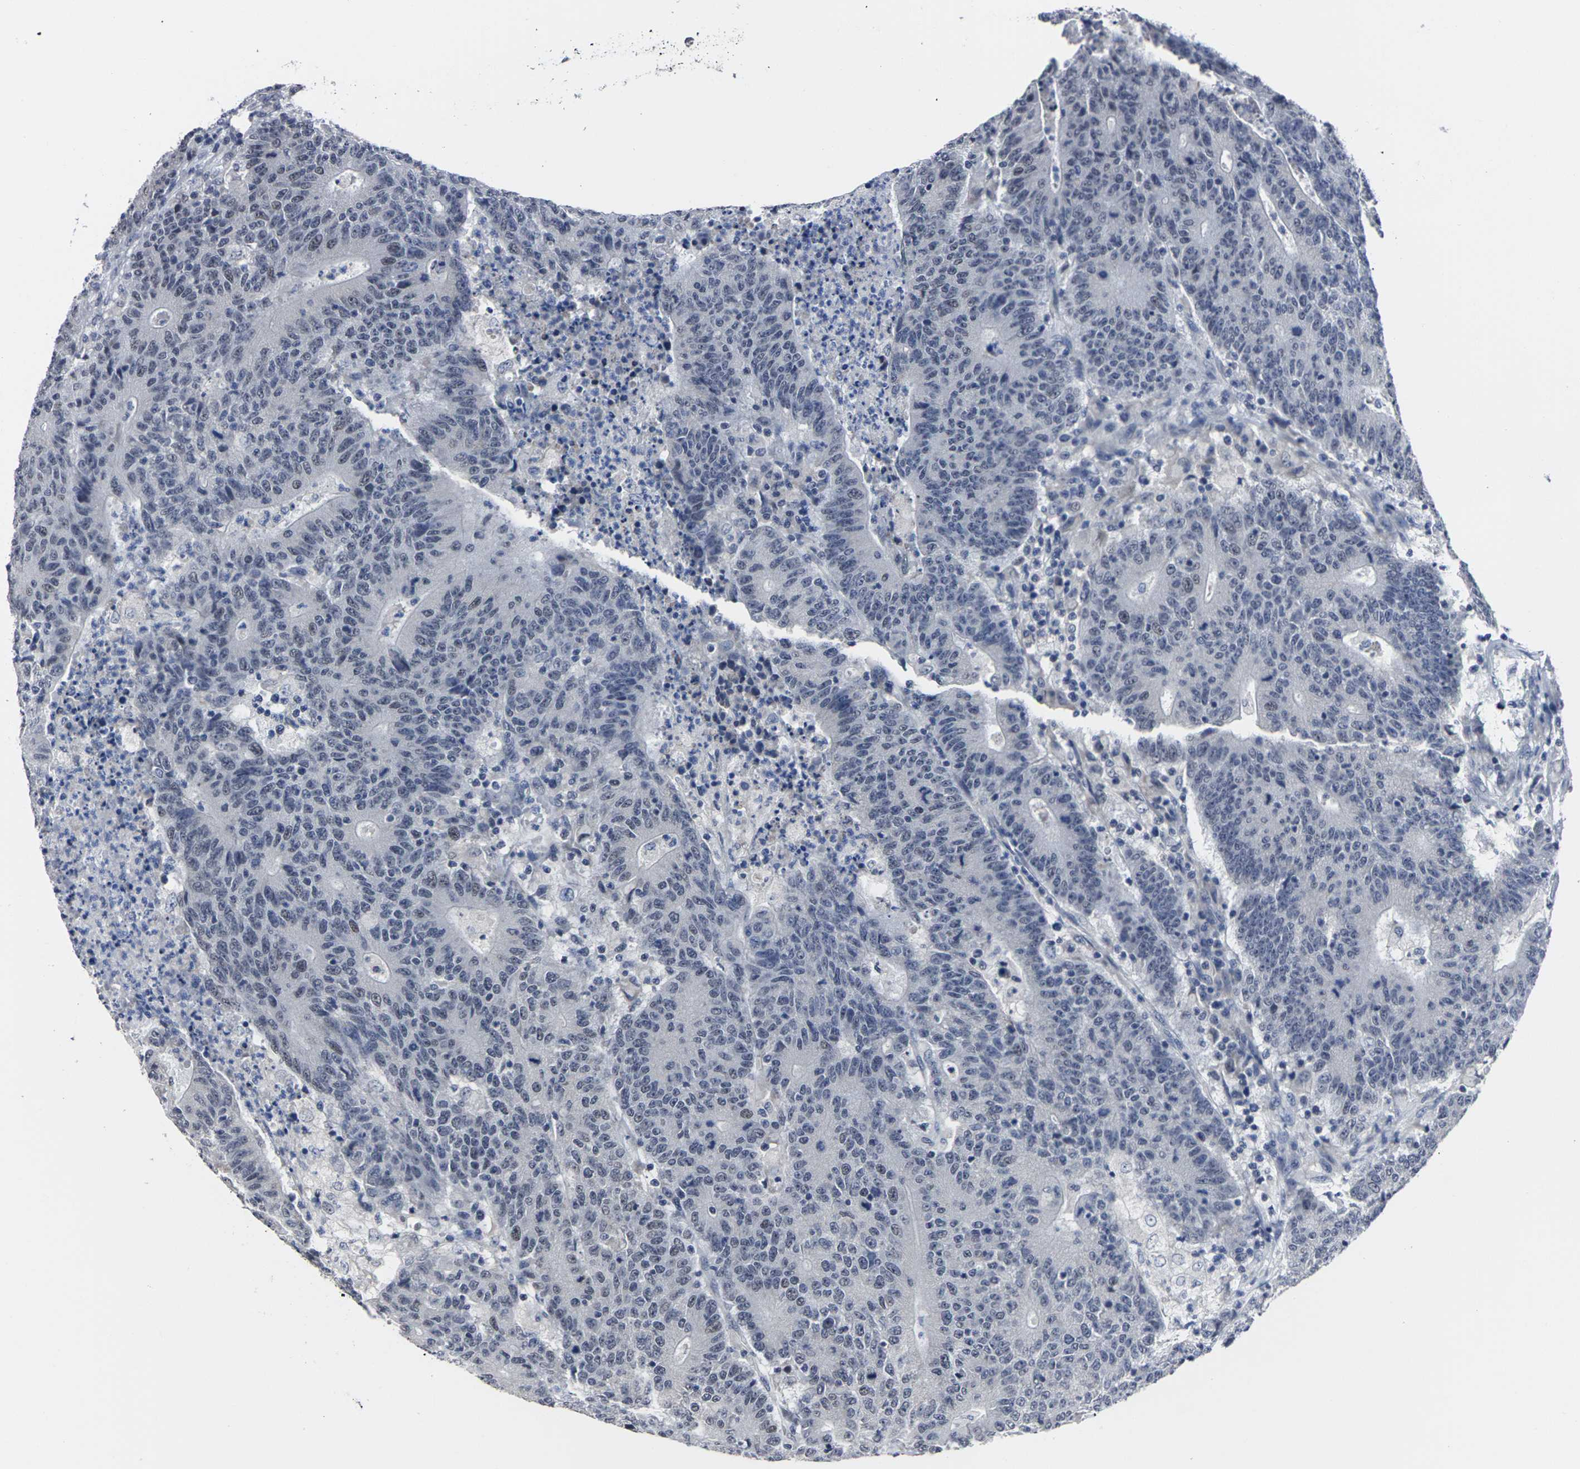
{"staining": {"intensity": "negative", "quantity": "none", "location": "none"}, "tissue": "colorectal cancer", "cell_type": "Tumor cells", "image_type": "cancer", "snomed": [{"axis": "morphology", "description": "Normal tissue, NOS"}, {"axis": "morphology", "description": "Adenocarcinoma, NOS"}, {"axis": "topography", "description": "Colon"}], "caption": "Tumor cells show no significant staining in adenocarcinoma (colorectal).", "gene": "MSANTD4", "patient": {"sex": "female", "age": 75}}